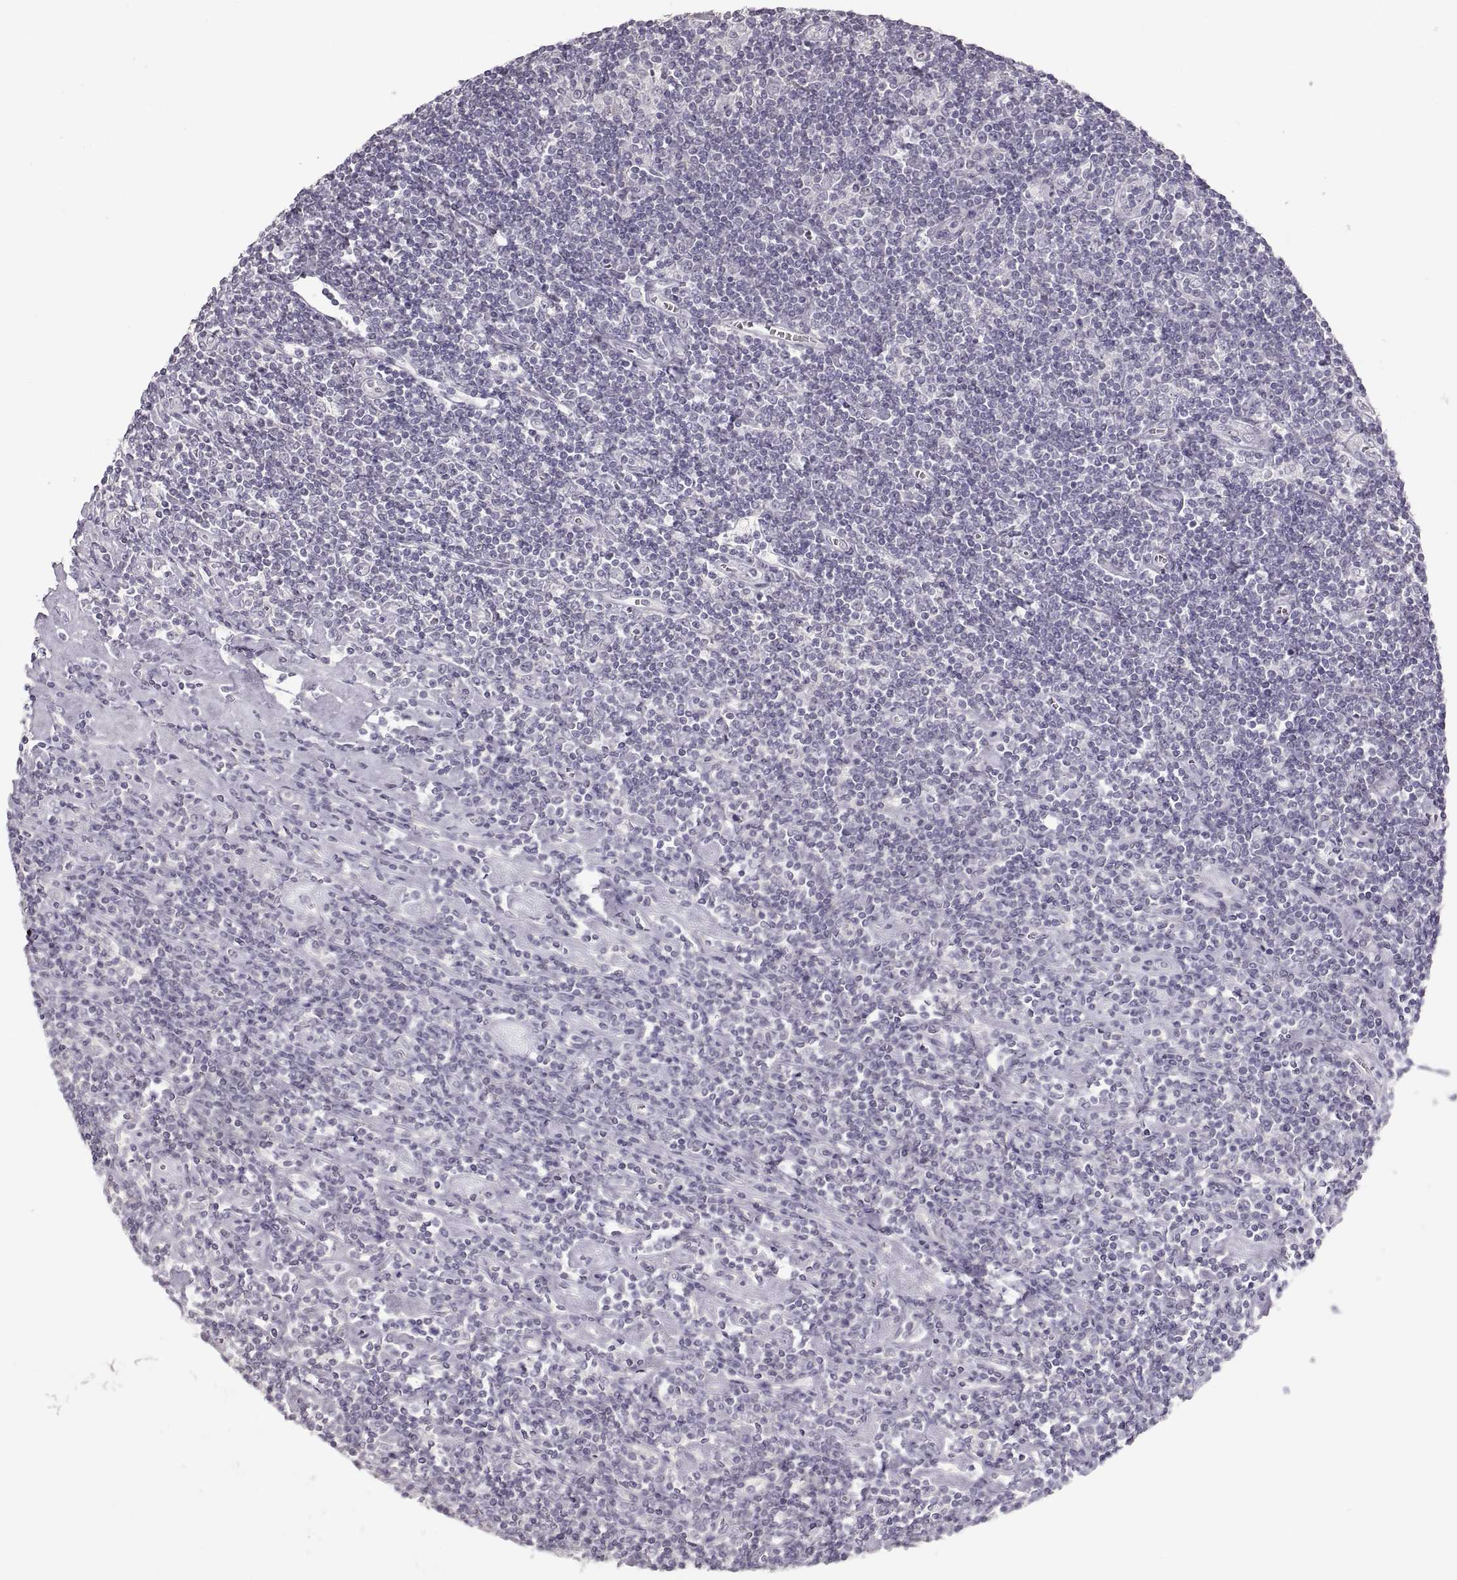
{"staining": {"intensity": "negative", "quantity": "none", "location": "none"}, "tissue": "lymphoma", "cell_type": "Tumor cells", "image_type": "cancer", "snomed": [{"axis": "morphology", "description": "Hodgkin's disease, NOS"}, {"axis": "topography", "description": "Lymph node"}], "caption": "Histopathology image shows no significant protein positivity in tumor cells of lymphoma. (DAB IHC with hematoxylin counter stain).", "gene": "PCSK2", "patient": {"sex": "male", "age": 40}}